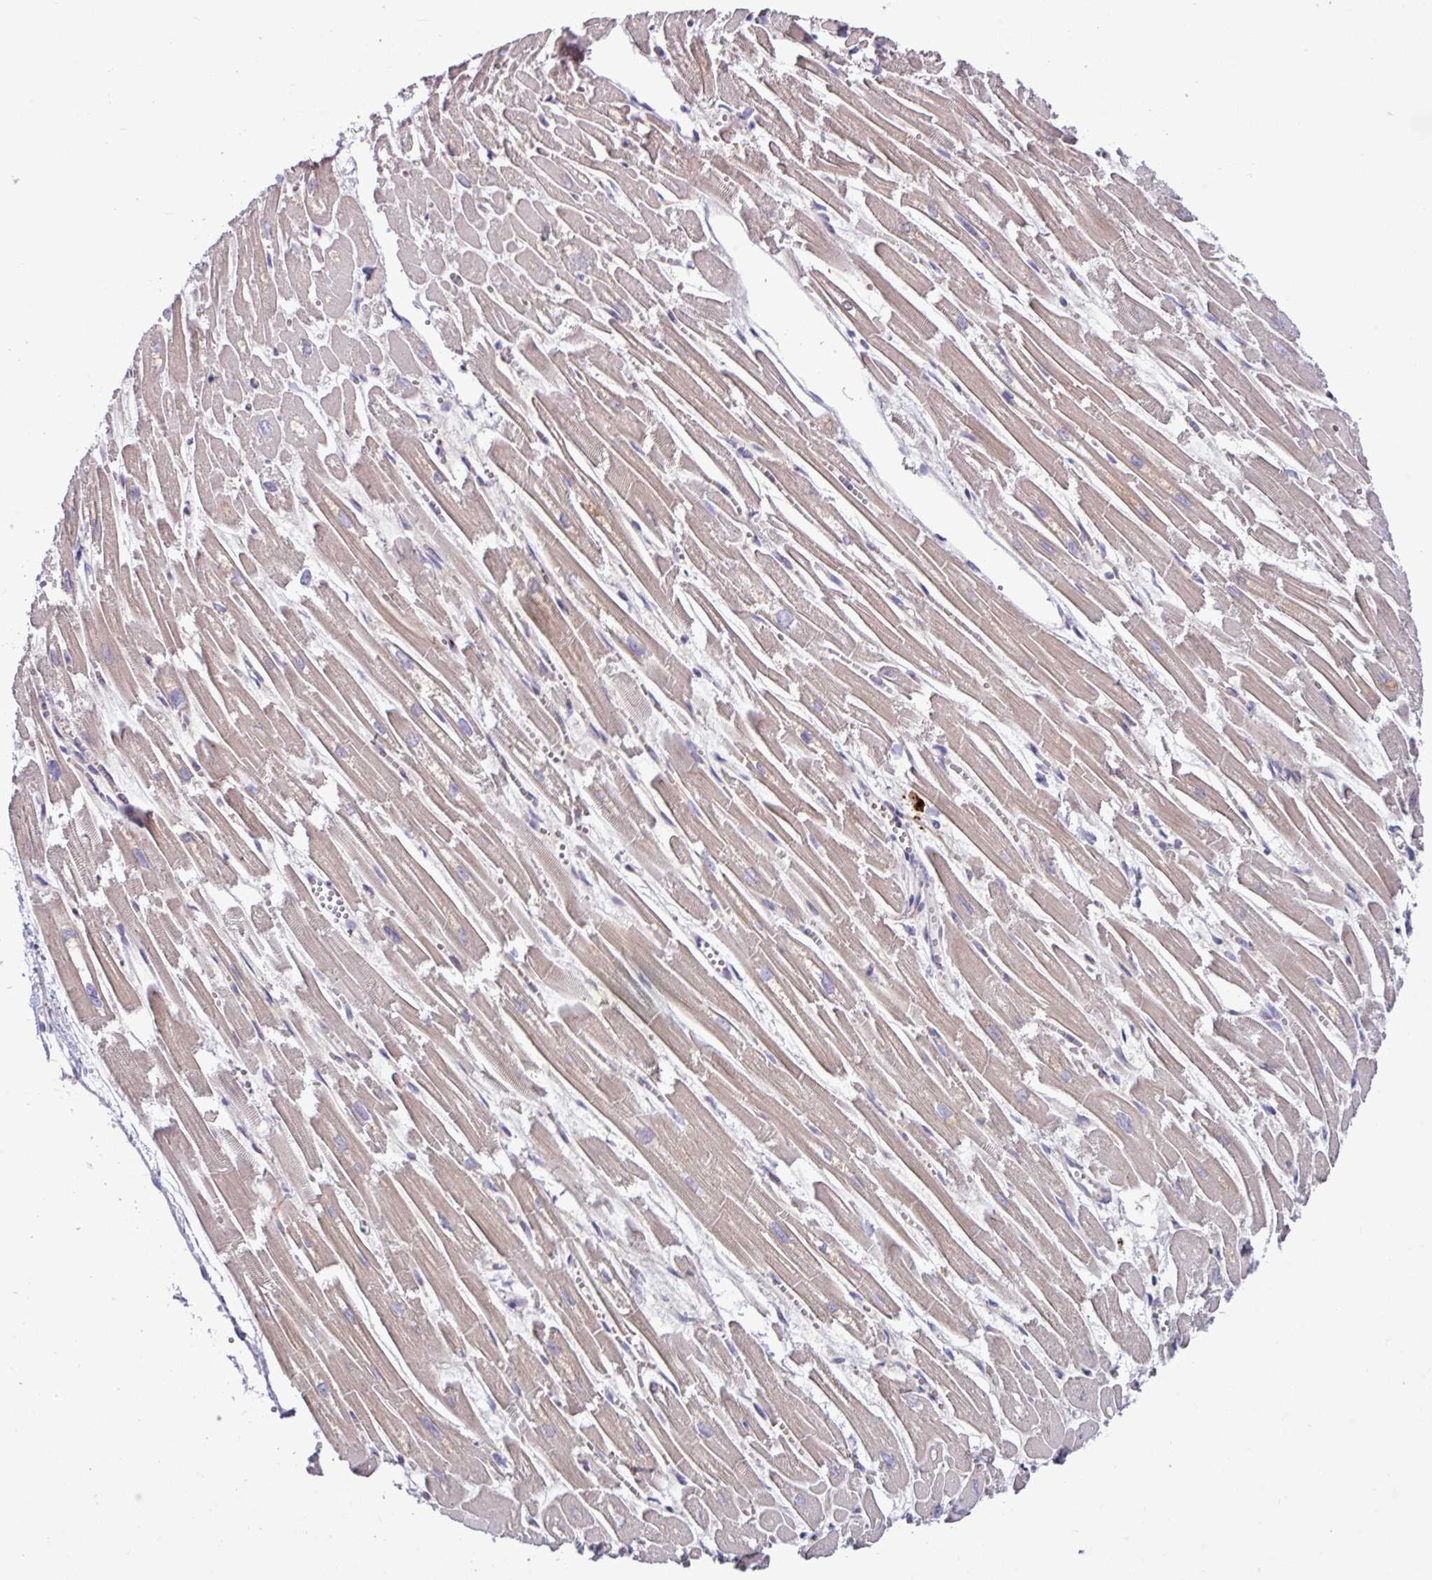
{"staining": {"intensity": "weak", "quantity": ">75%", "location": "cytoplasmic/membranous"}, "tissue": "heart muscle", "cell_type": "Cardiomyocytes", "image_type": "normal", "snomed": [{"axis": "morphology", "description": "Normal tissue, NOS"}, {"axis": "topography", "description": "Heart"}], "caption": "A histopathology image of heart muscle stained for a protein exhibits weak cytoplasmic/membranous brown staining in cardiomyocytes.", "gene": "B4GALNT4", "patient": {"sex": "male", "age": 54}}